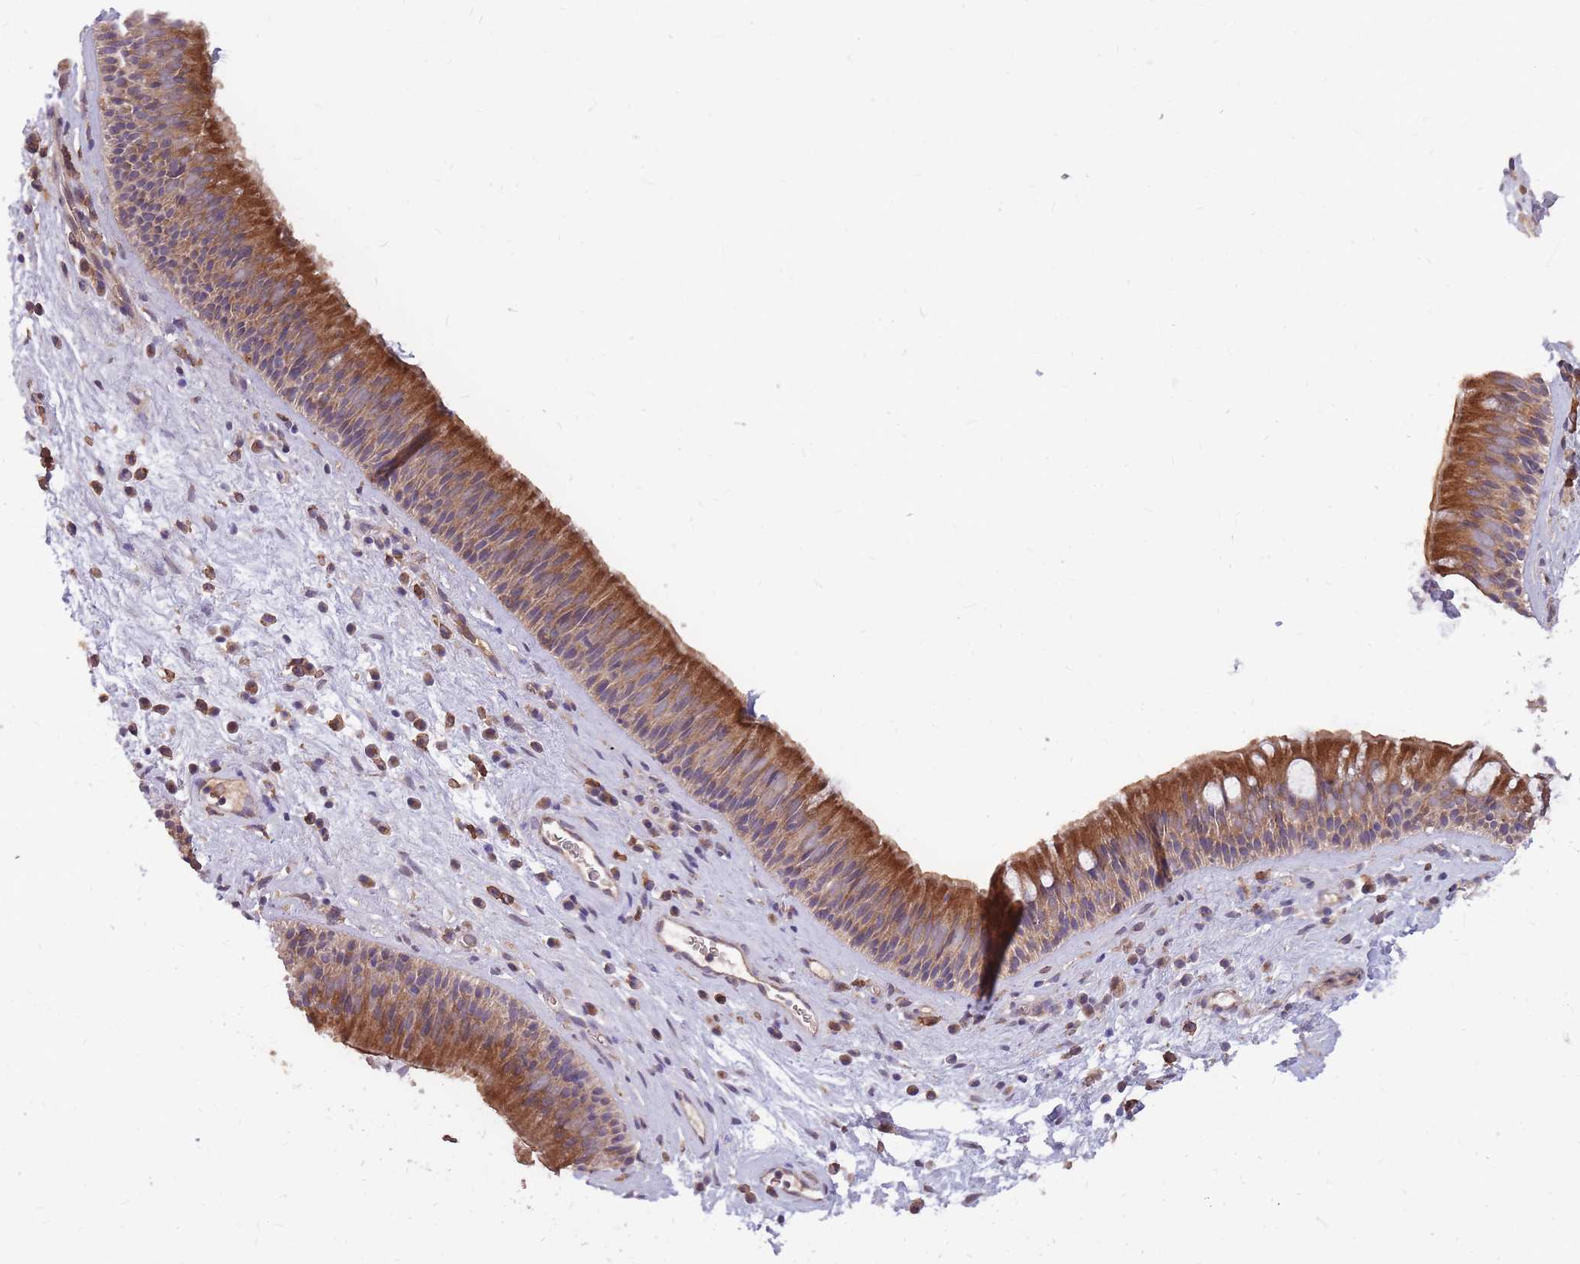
{"staining": {"intensity": "moderate", "quantity": ">75%", "location": "cytoplasmic/membranous"}, "tissue": "nasopharynx", "cell_type": "Respiratory epithelial cells", "image_type": "normal", "snomed": [{"axis": "morphology", "description": "Normal tissue, NOS"}, {"axis": "topography", "description": "Nasopharynx"}], "caption": "IHC histopathology image of benign human nasopharynx stained for a protein (brown), which shows medium levels of moderate cytoplasmic/membranous expression in approximately >75% of respiratory epithelial cells.", "gene": "IGF2BP2", "patient": {"sex": "male", "age": 63}}